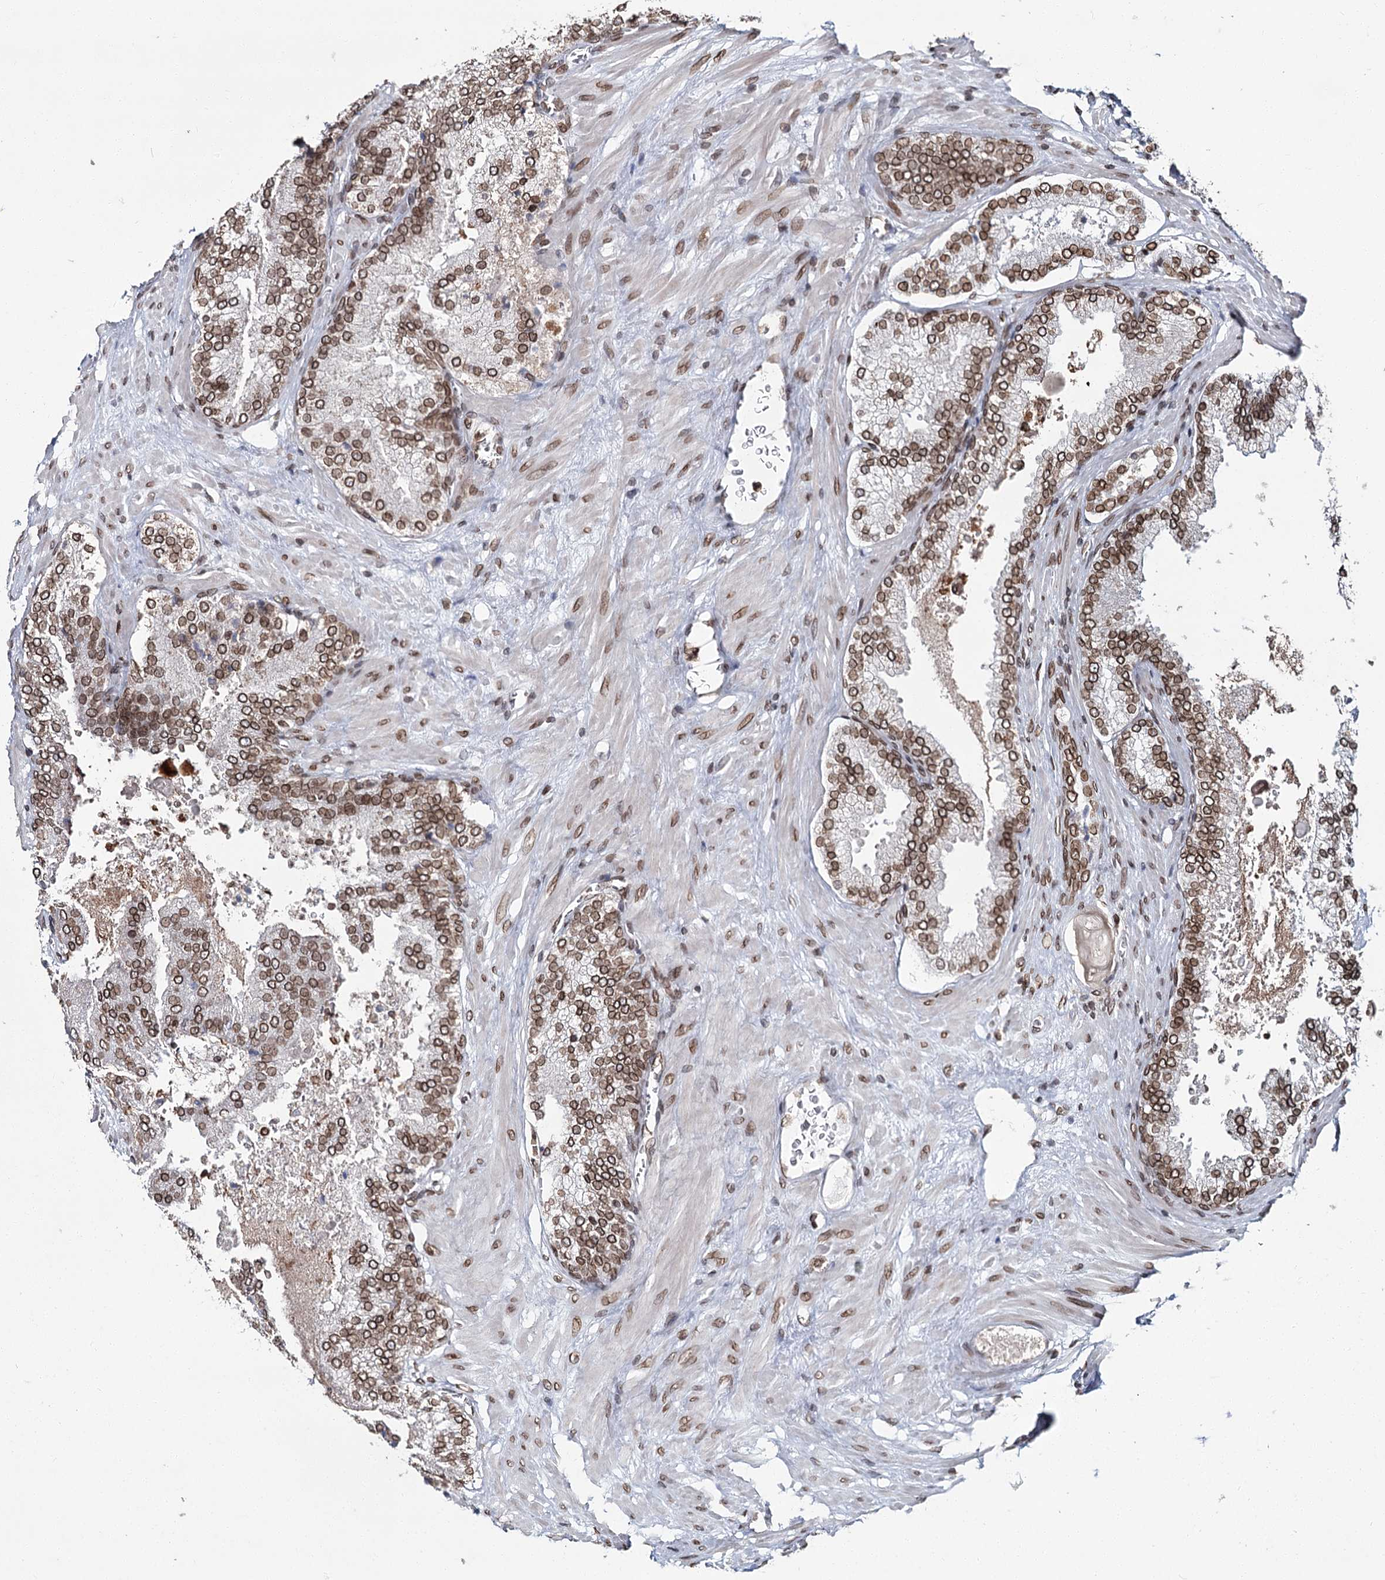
{"staining": {"intensity": "strong", "quantity": ">75%", "location": "cytoplasmic/membranous,nuclear"}, "tissue": "prostate cancer", "cell_type": "Tumor cells", "image_type": "cancer", "snomed": [{"axis": "morphology", "description": "Adenocarcinoma, Low grade"}, {"axis": "topography", "description": "Prostate"}], "caption": "IHC micrograph of human prostate cancer stained for a protein (brown), which reveals high levels of strong cytoplasmic/membranous and nuclear staining in about >75% of tumor cells.", "gene": "KIAA0930", "patient": {"sex": "male", "age": 74}}